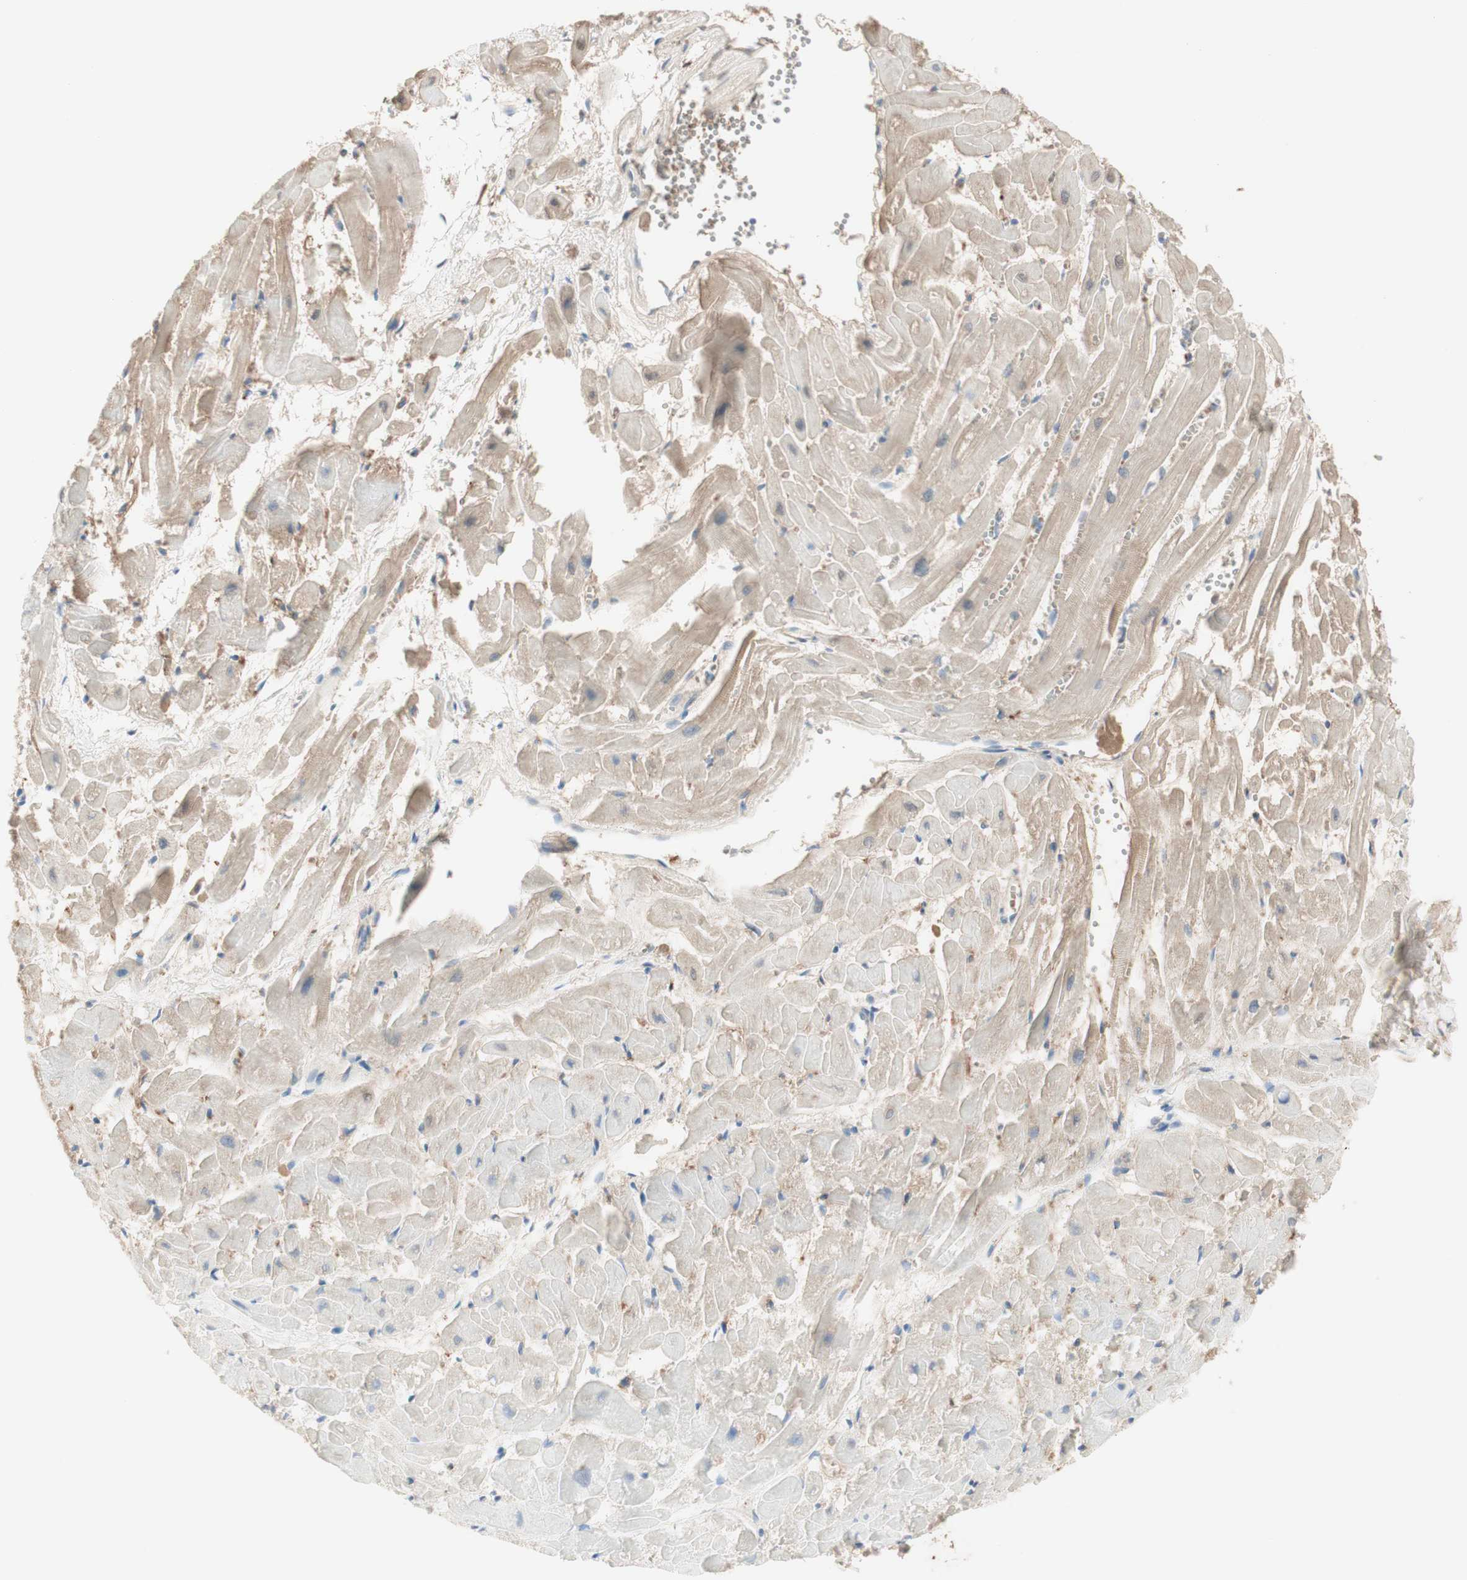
{"staining": {"intensity": "weak", "quantity": "25%-75%", "location": "cytoplasmic/membranous"}, "tissue": "heart muscle", "cell_type": "Cardiomyocytes", "image_type": "normal", "snomed": [{"axis": "morphology", "description": "Normal tissue, NOS"}, {"axis": "topography", "description": "Heart"}], "caption": "About 25%-75% of cardiomyocytes in normal human heart muscle display weak cytoplasmic/membranous protein expression as visualized by brown immunohistochemical staining.", "gene": "KNG1", "patient": {"sex": "female", "age": 19}}